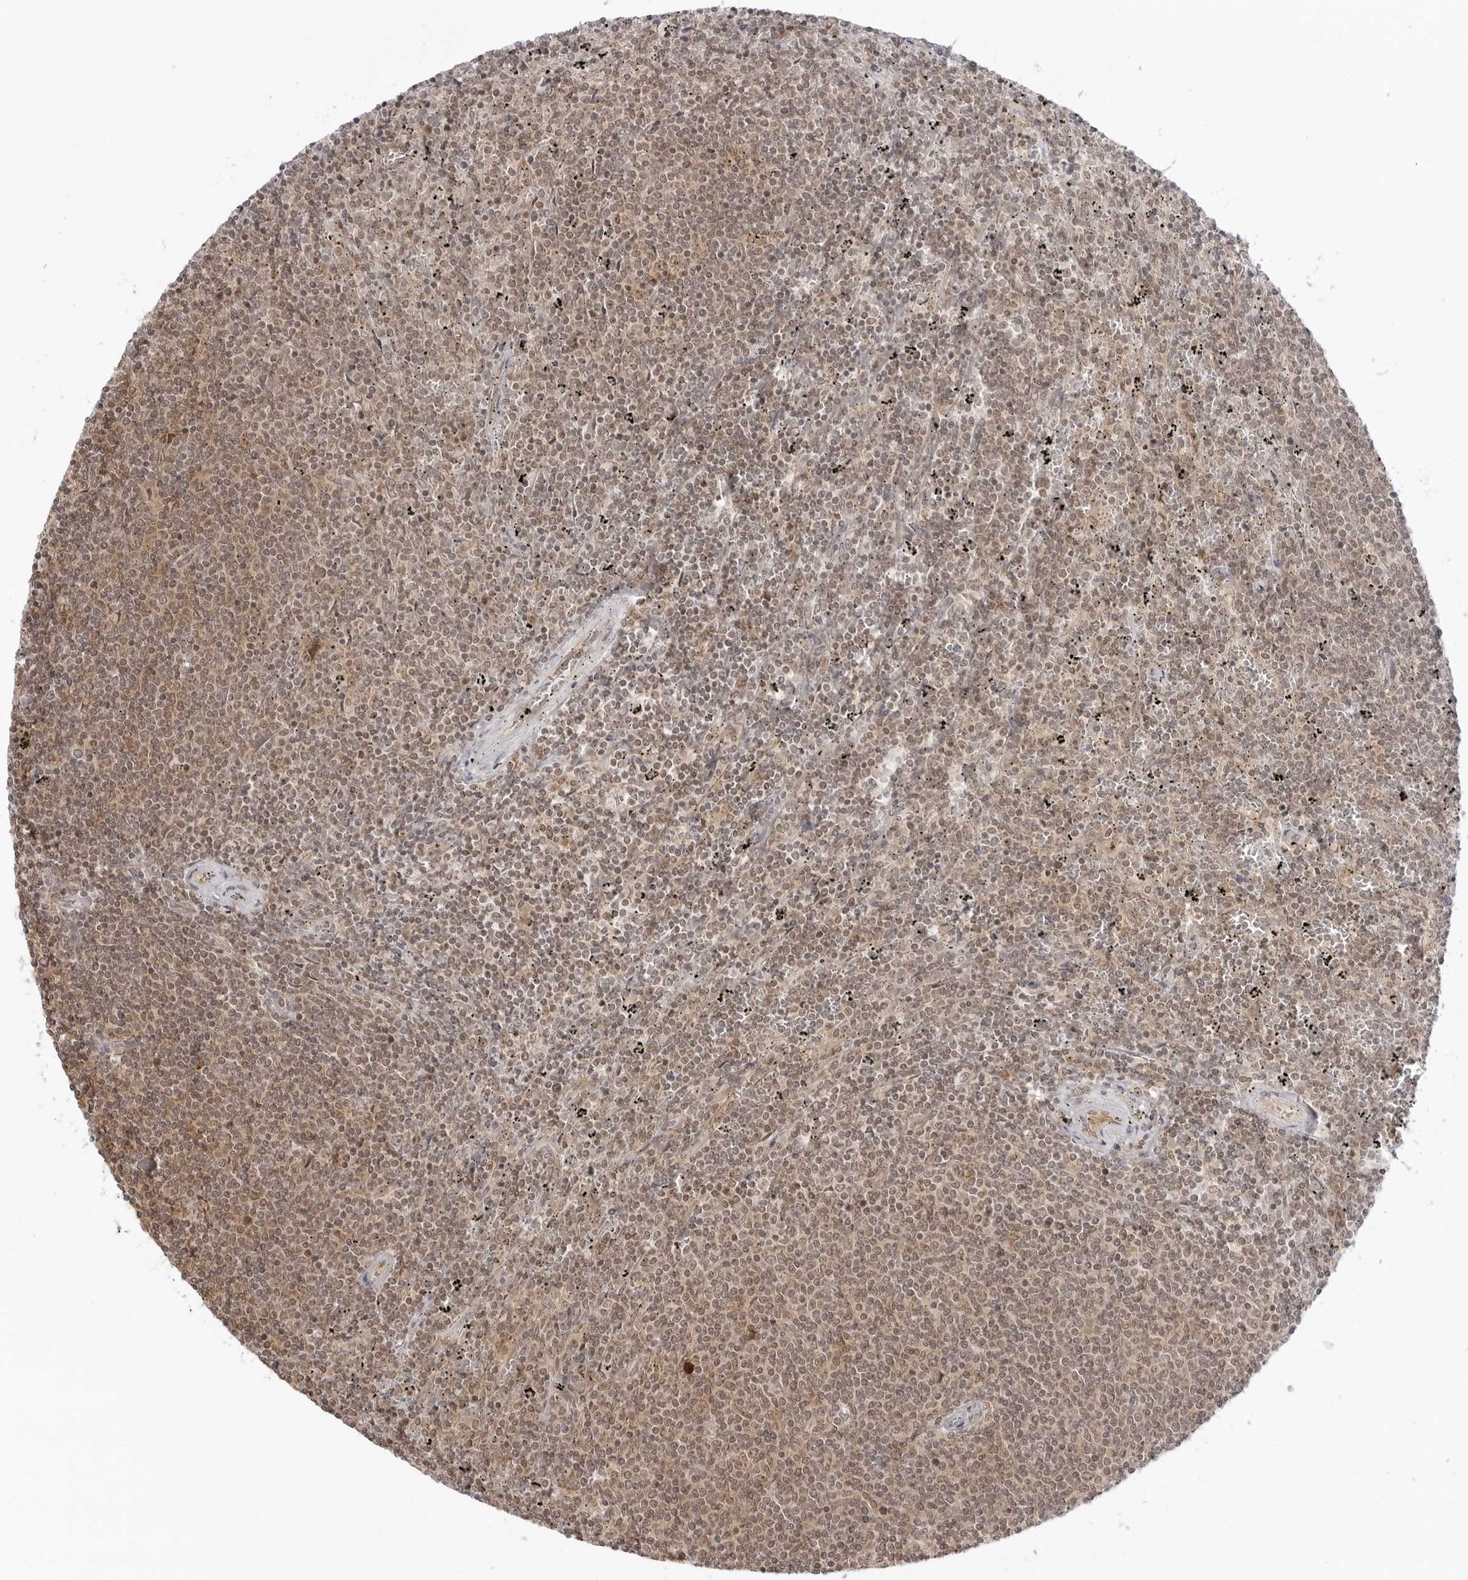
{"staining": {"intensity": "moderate", "quantity": ">75%", "location": "nuclear"}, "tissue": "lymphoma", "cell_type": "Tumor cells", "image_type": "cancer", "snomed": [{"axis": "morphology", "description": "Malignant lymphoma, non-Hodgkin's type, Low grade"}, {"axis": "topography", "description": "Spleen"}], "caption": "A medium amount of moderate nuclear positivity is present in about >75% of tumor cells in lymphoma tissue. (Brightfield microscopy of DAB IHC at high magnification).", "gene": "PRRC2C", "patient": {"sex": "female", "age": 50}}